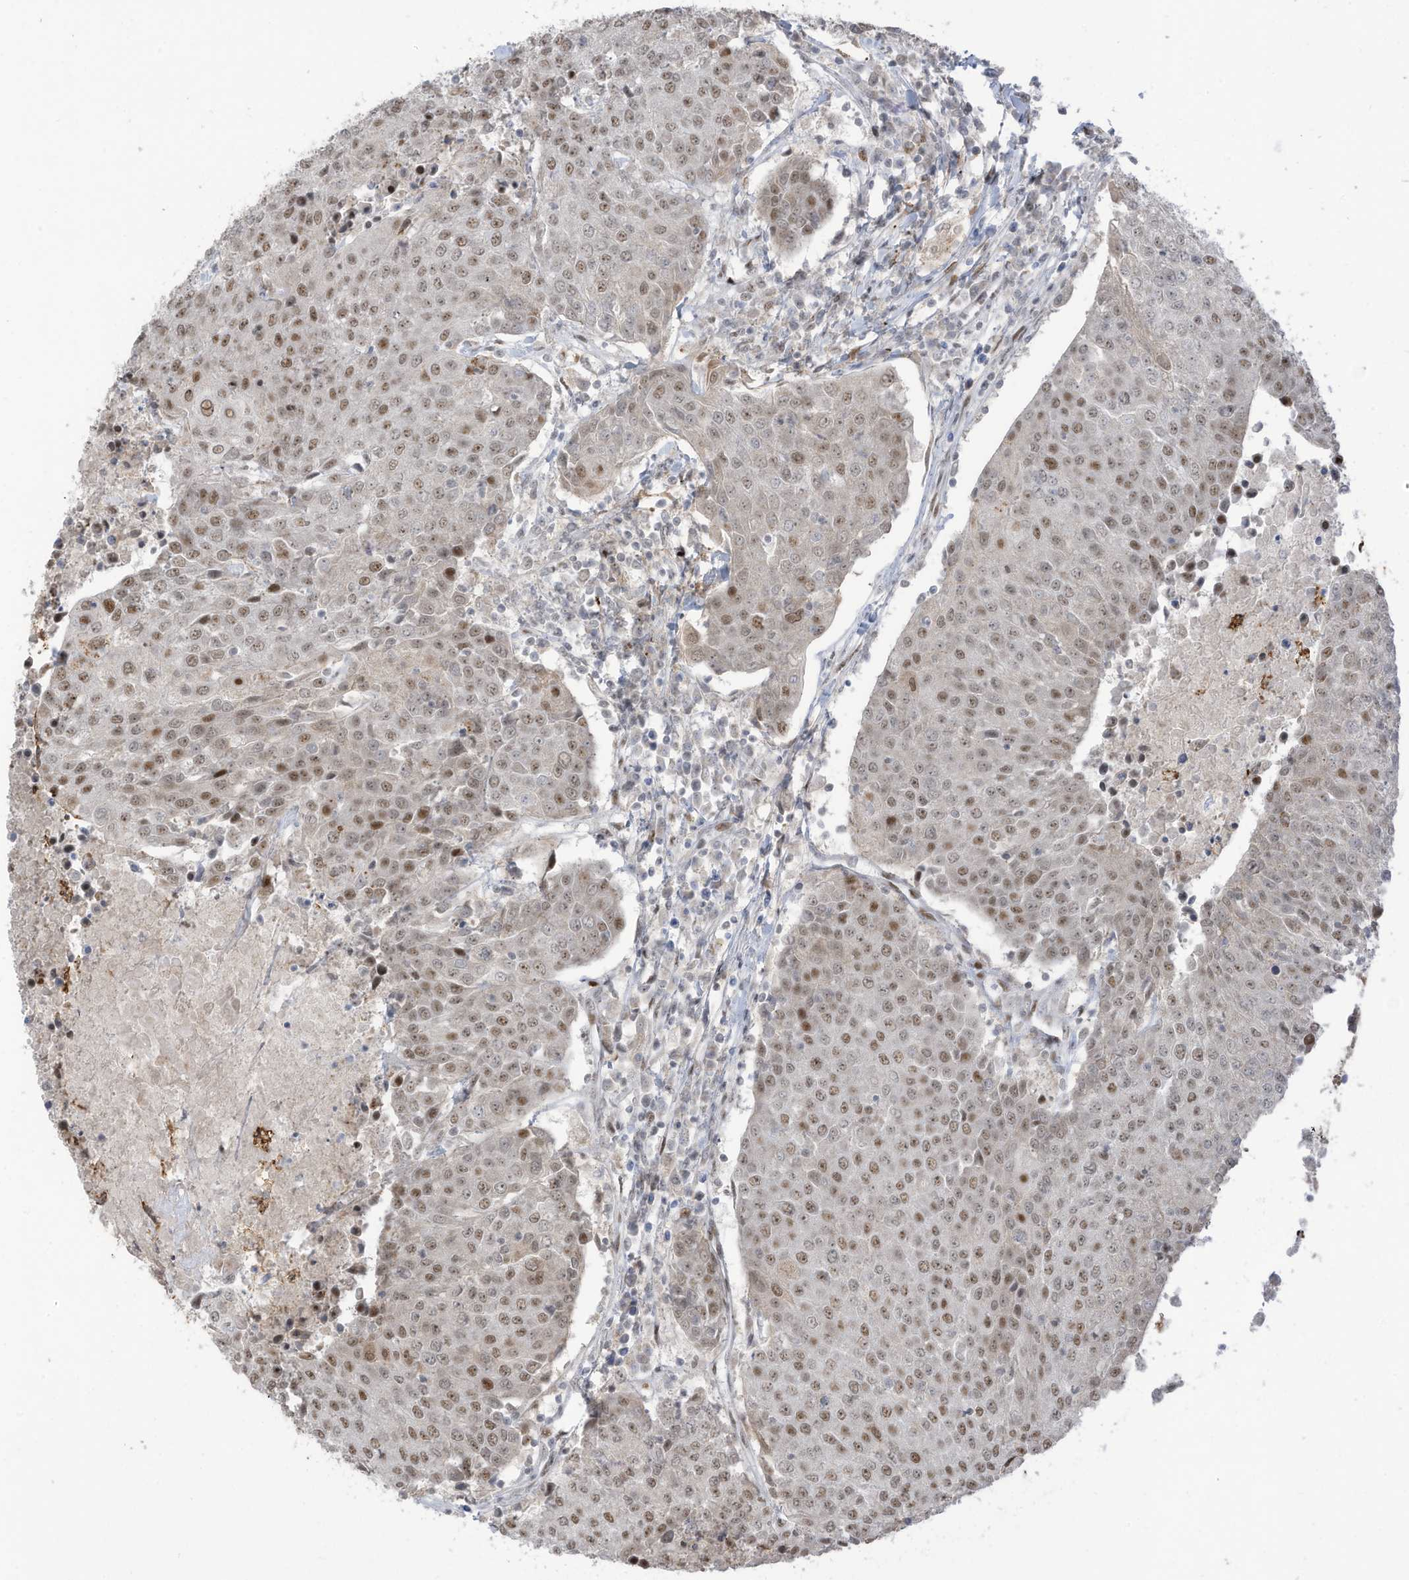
{"staining": {"intensity": "moderate", "quantity": ">75%", "location": "nuclear"}, "tissue": "urothelial cancer", "cell_type": "Tumor cells", "image_type": "cancer", "snomed": [{"axis": "morphology", "description": "Urothelial carcinoma, High grade"}, {"axis": "topography", "description": "Urinary bladder"}], "caption": "Human urothelial cancer stained with a brown dye reveals moderate nuclear positive expression in approximately >75% of tumor cells.", "gene": "ZCWPW2", "patient": {"sex": "female", "age": 85}}